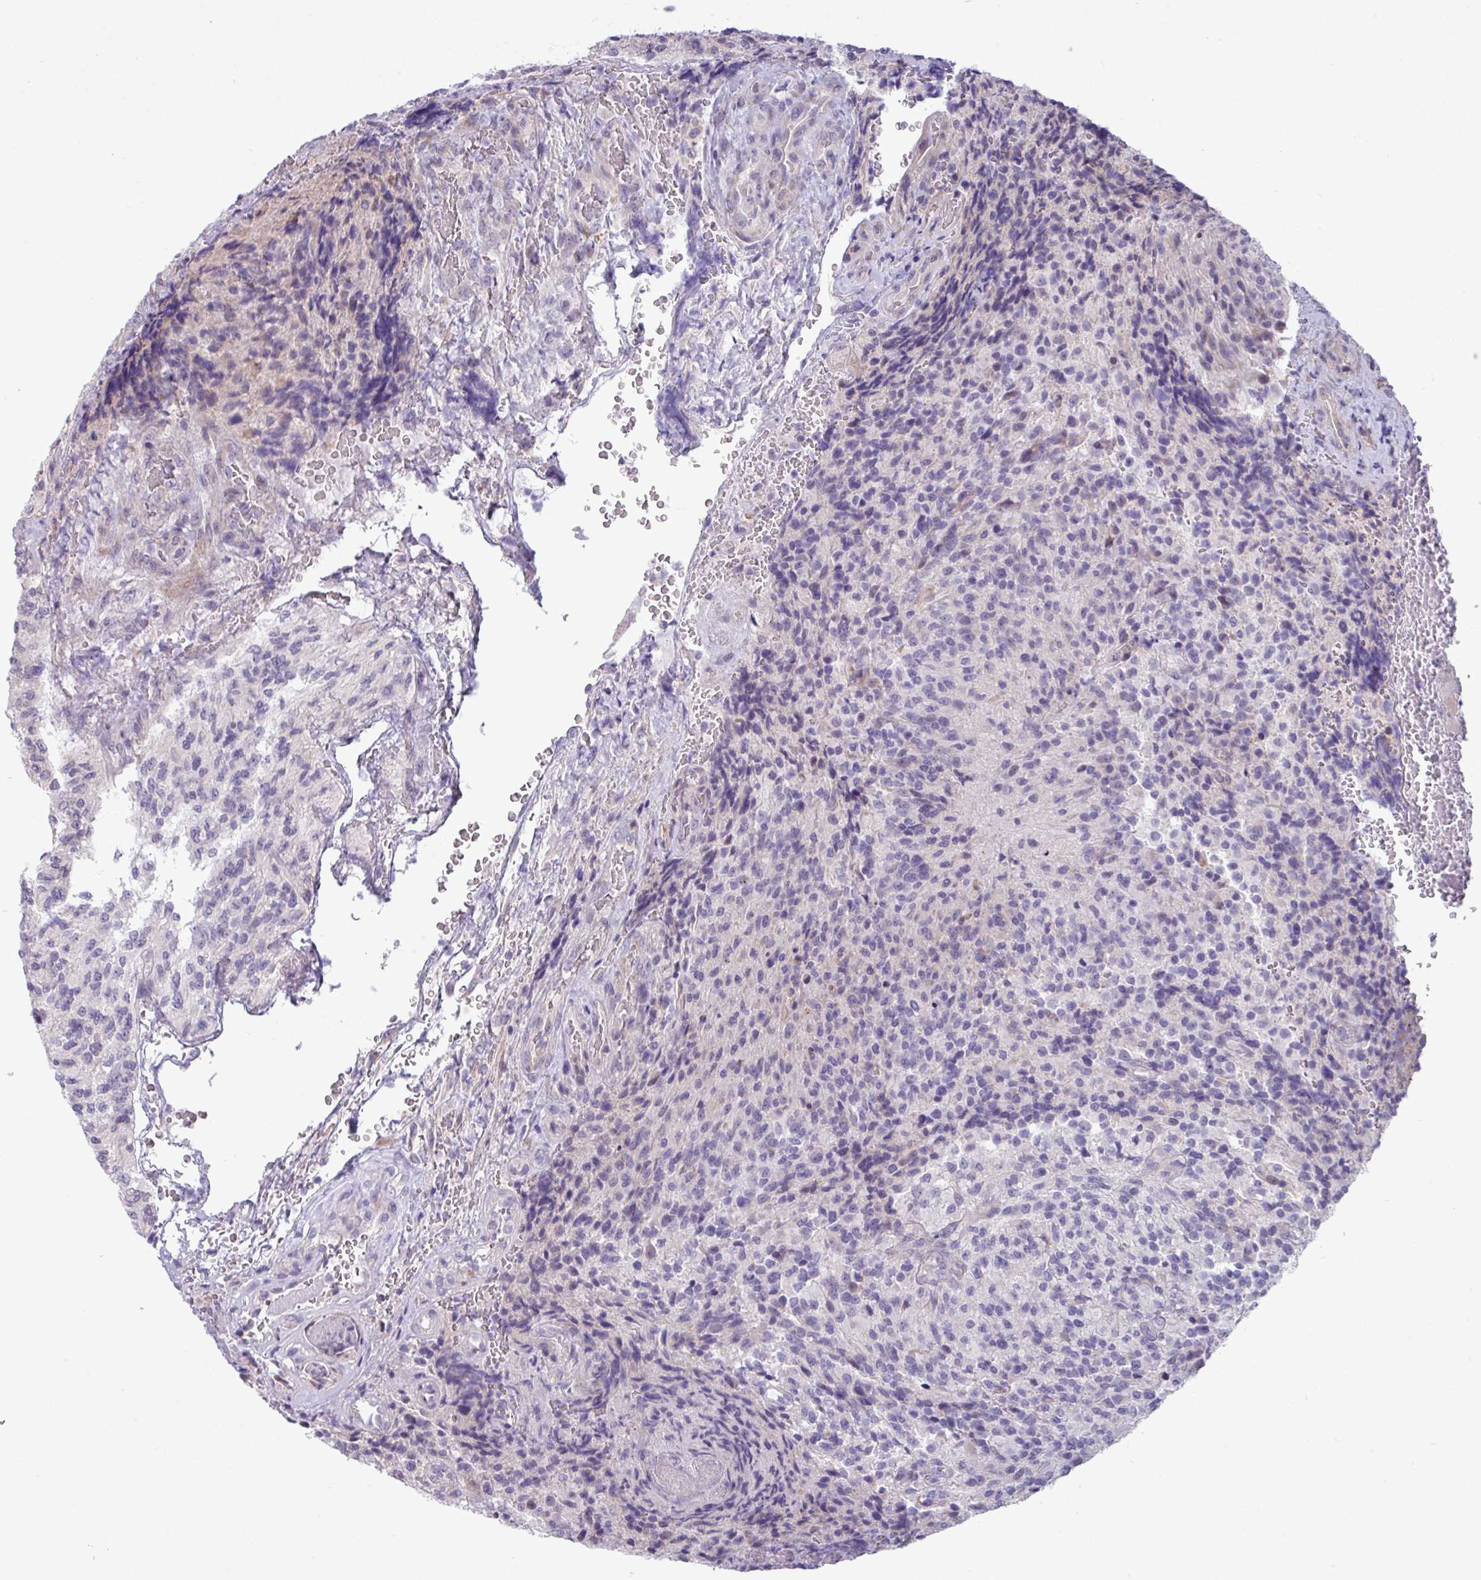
{"staining": {"intensity": "negative", "quantity": "none", "location": "none"}, "tissue": "glioma", "cell_type": "Tumor cells", "image_type": "cancer", "snomed": [{"axis": "morphology", "description": "Normal tissue, NOS"}, {"axis": "morphology", "description": "Glioma, malignant, High grade"}, {"axis": "topography", "description": "Cerebral cortex"}], "caption": "This is an IHC micrograph of glioma. There is no staining in tumor cells.", "gene": "IRGC", "patient": {"sex": "male", "age": 56}}